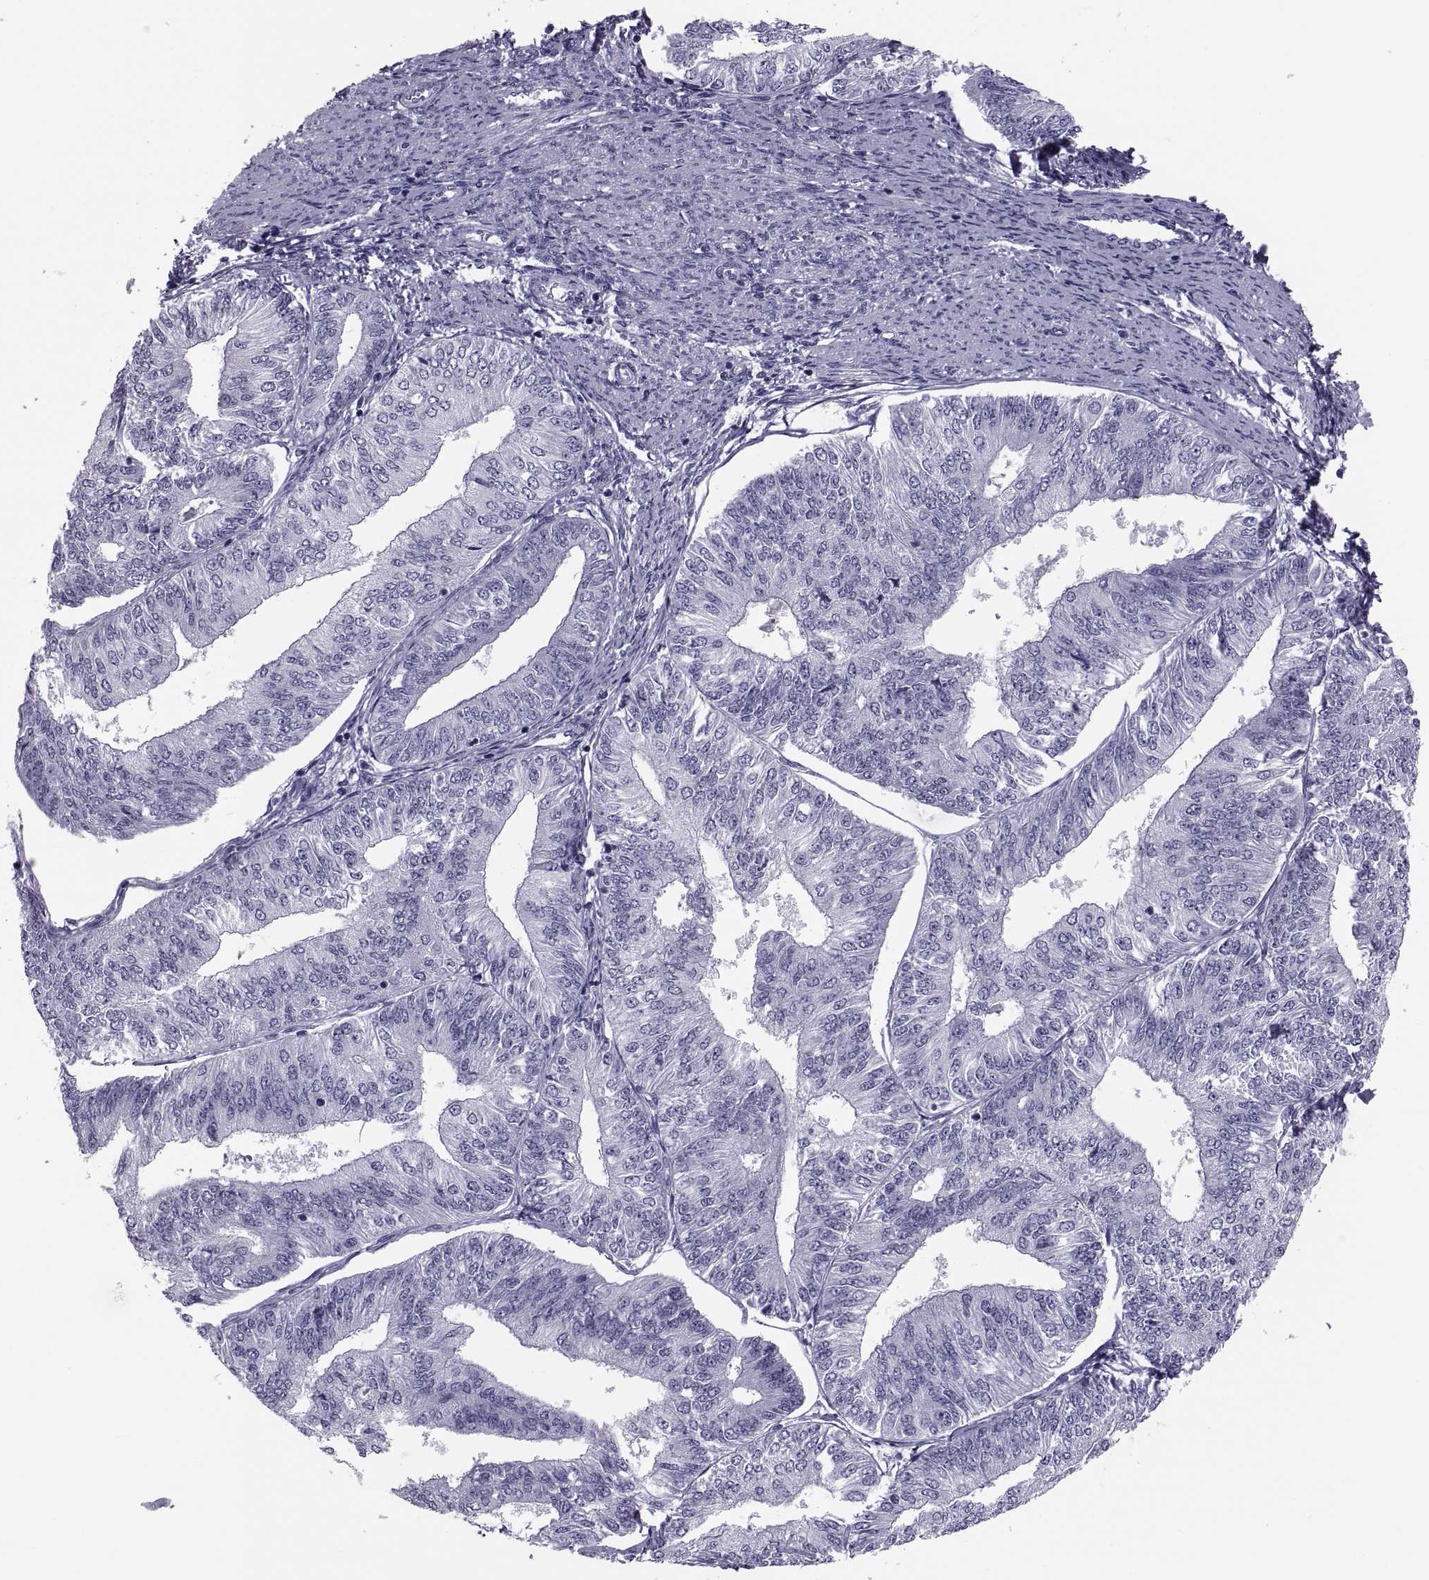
{"staining": {"intensity": "negative", "quantity": "none", "location": "none"}, "tissue": "endometrial cancer", "cell_type": "Tumor cells", "image_type": "cancer", "snomed": [{"axis": "morphology", "description": "Adenocarcinoma, NOS"}, {"axis": "topography", "description": "Endometrium"}], "caption": "Endometrial adenocarcinoma was stained to show a protein in brown. There is no significant positivity in tumor cells.", "gene": "CRISP1", "patient": {"sex": "female", "age": 58}}